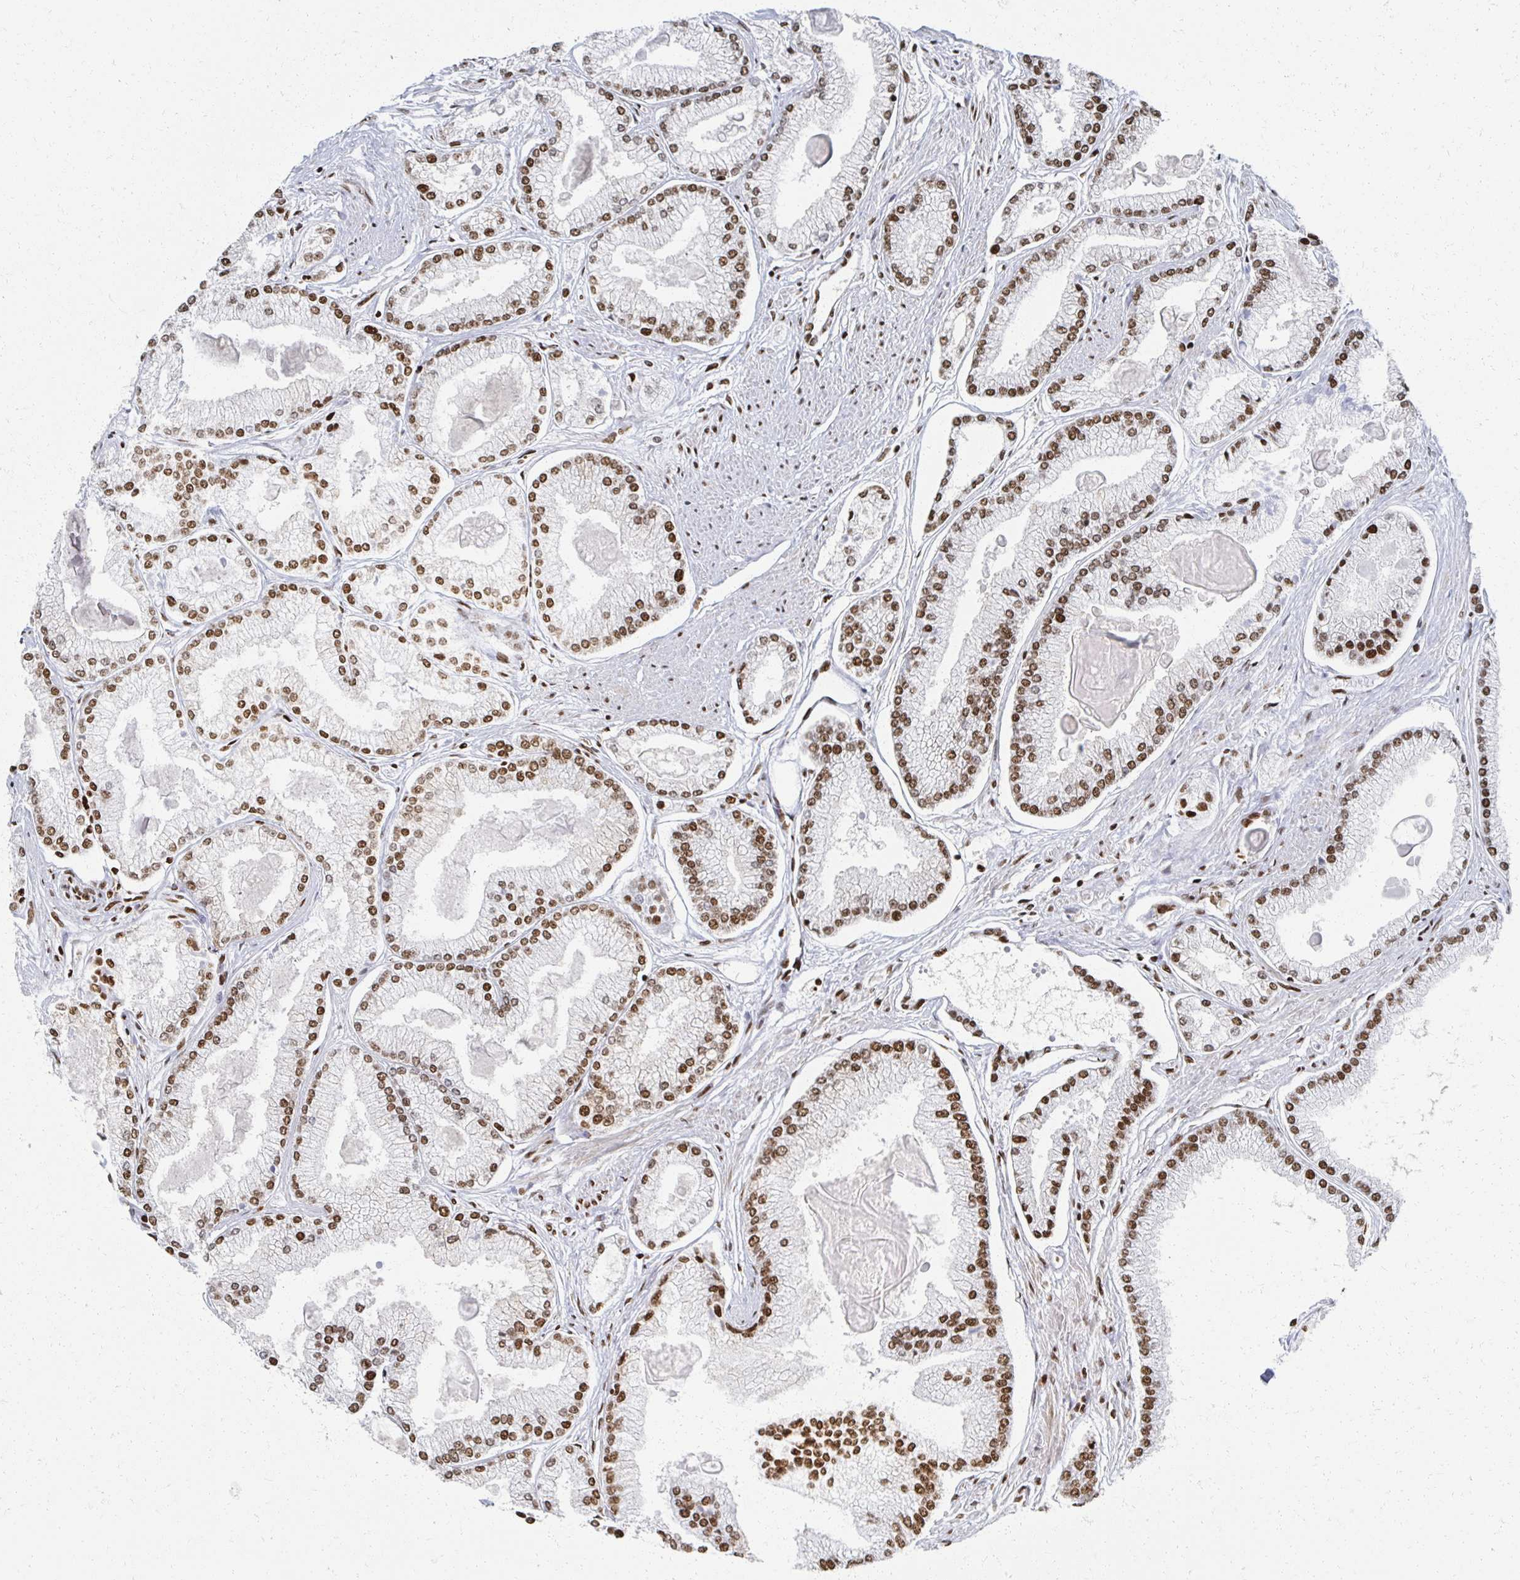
{"staining": {"intensity": "moderate", "quantity": ">75%", "location": "nuclear"}, "tissue": "prostate cancer", "cell_type": "Tumor cells", "image_type": "cancer", "snomed": [{"axis": "morphology", "description": "Adenocarcinoma, High grade"}, {"axis": "topography", "description": "Prostate"}], "caption": "Prostate cancer (high-grade adenocarcinoma) stained for a protein reveals moderate nuclear positivity in tumor cells. (DAB (3,3'-diaminobenzidine) IHC, brown staining for protein, blue staining for nuclei).", "gene": "RBBP7", "patient": {"sex": "male", "age": 68}}